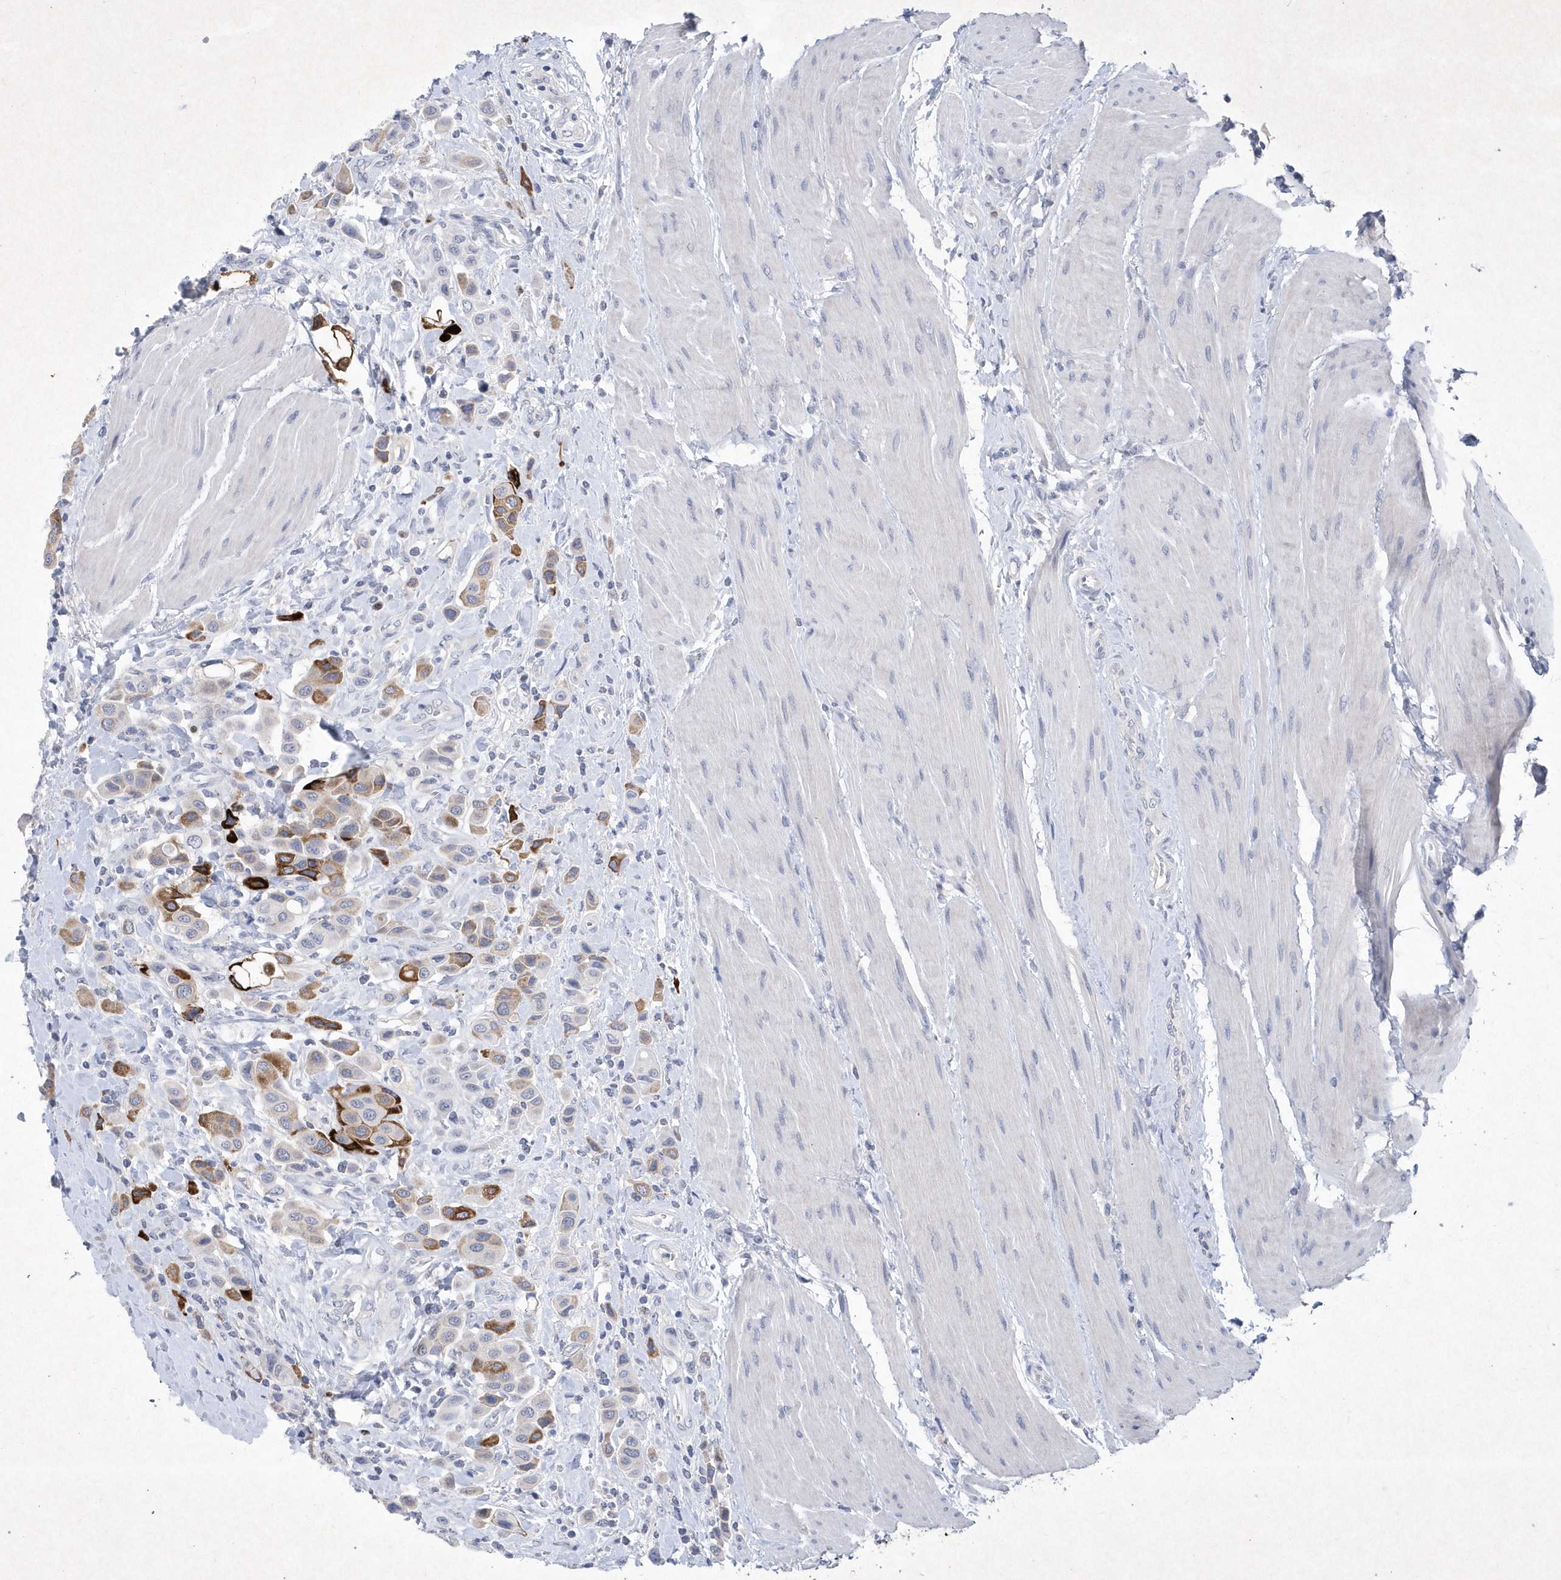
{"staining": {"intensity": "strong", "quantity": "25%-75%", "location": "cytoplasmic/membranous"}, "tissue": "urothelial cancer", "cell_type": "Tumor cells", "image_type": "cancer", "snomed": [{"axis": "morphology", "description": "Urothelial carcinoma, High grade"}, {"axis": "topography", "description": "Urinary bladder"}], "caption": "IHC of human urothelial carcinoma (high-grade) demonstrates high levels of strong cytoplasmic/membranous staining in approximately 25%-75% of tumor cells.", "gene": "BHLHA15", "patient": {"sex": "male", "age": 50}}